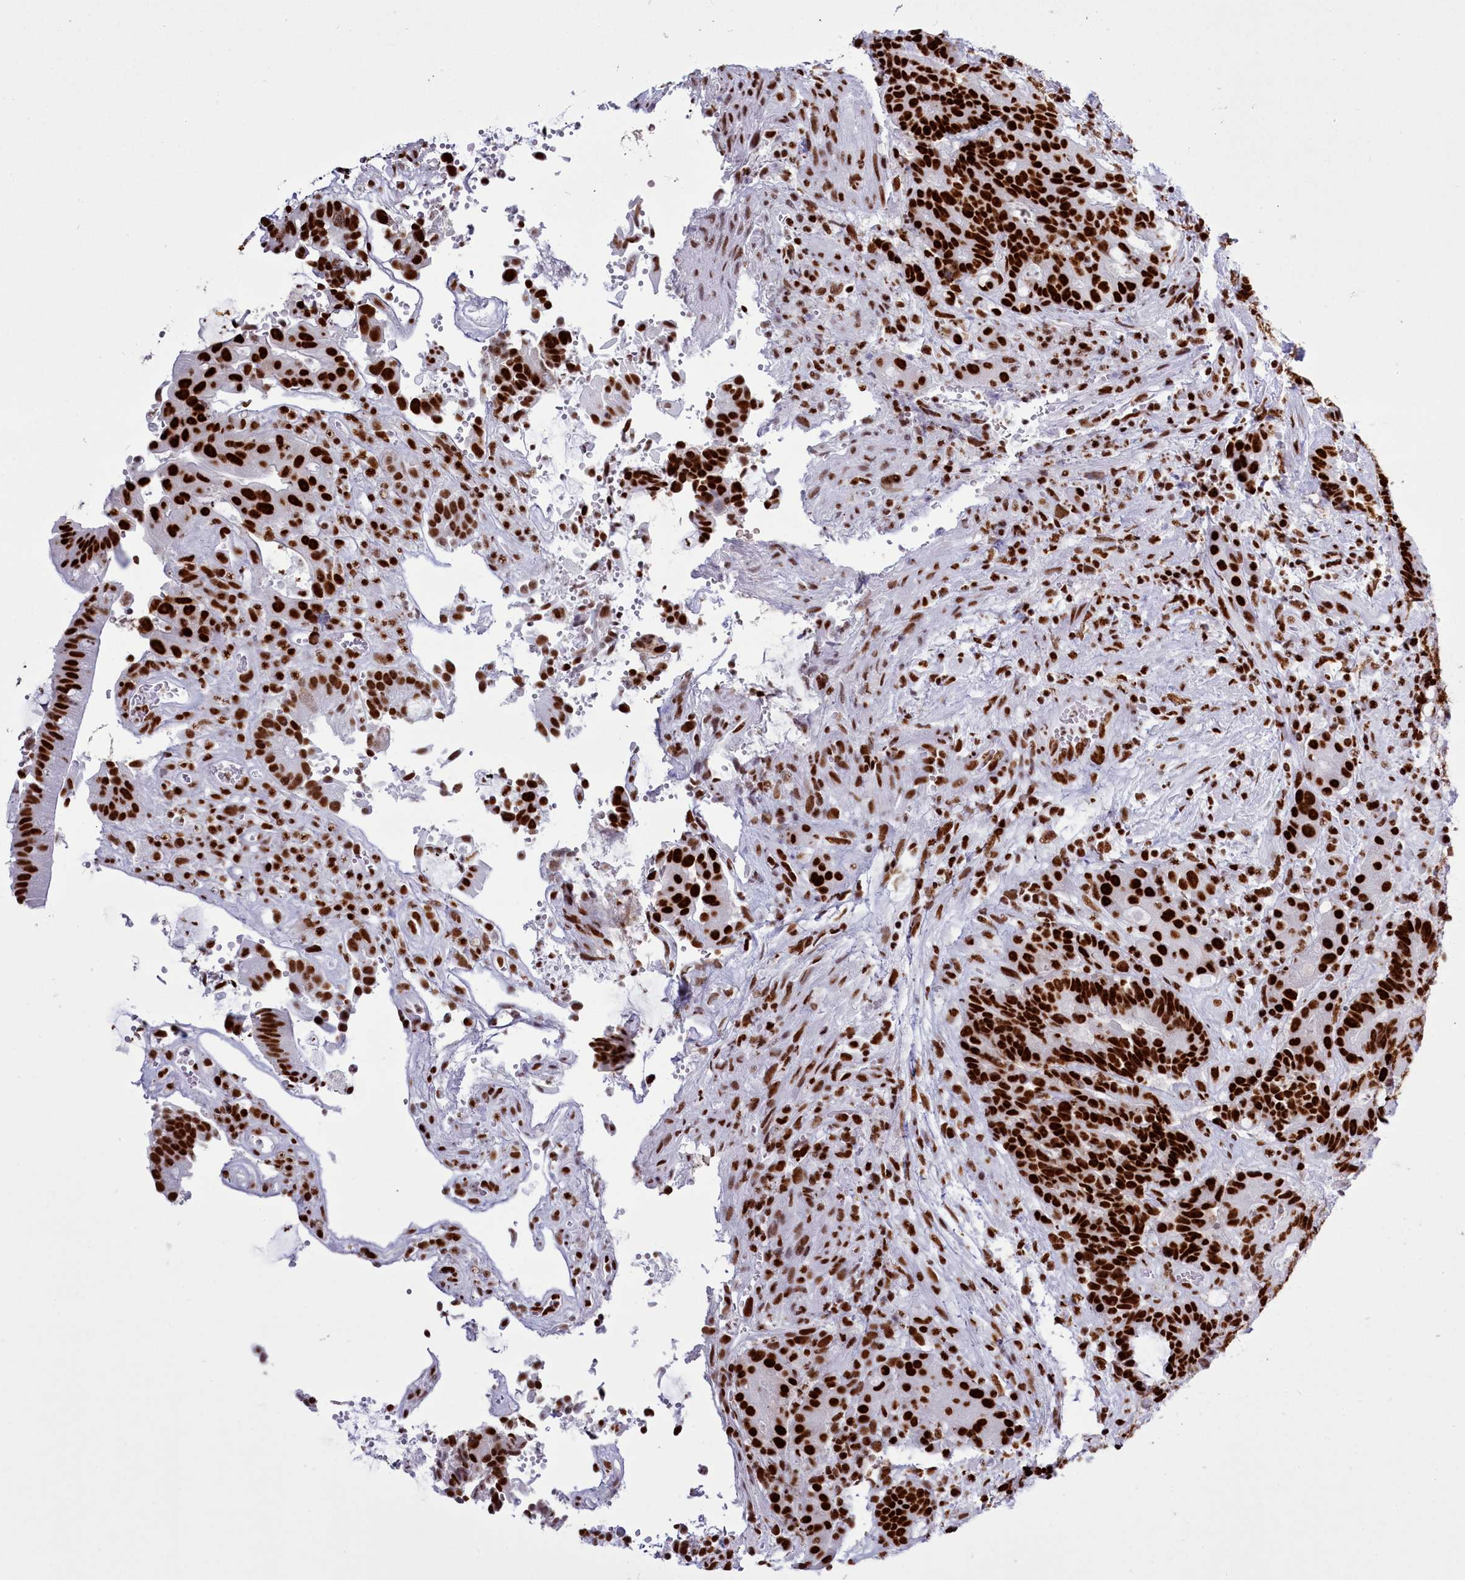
{"staining": {"intensity": "strong", "quantity": ">75%", "location": "nuclear"}, "tissue": "colorectal cancer", "cell_type": "Tumor cells", "image_type": "cancer", "snomed": [{"axis": "morphology", "description": "Adenocarcinoma, NOS"}, {"axis": "topography", "description": "Rectum"}], "caption": "Colorectal cancer (adenocarcinoma) stained with a protein marker demonstrates strong staining in tumor cells.", "gene": "RALY", "patient": {"sex": "male", "age": 69}}